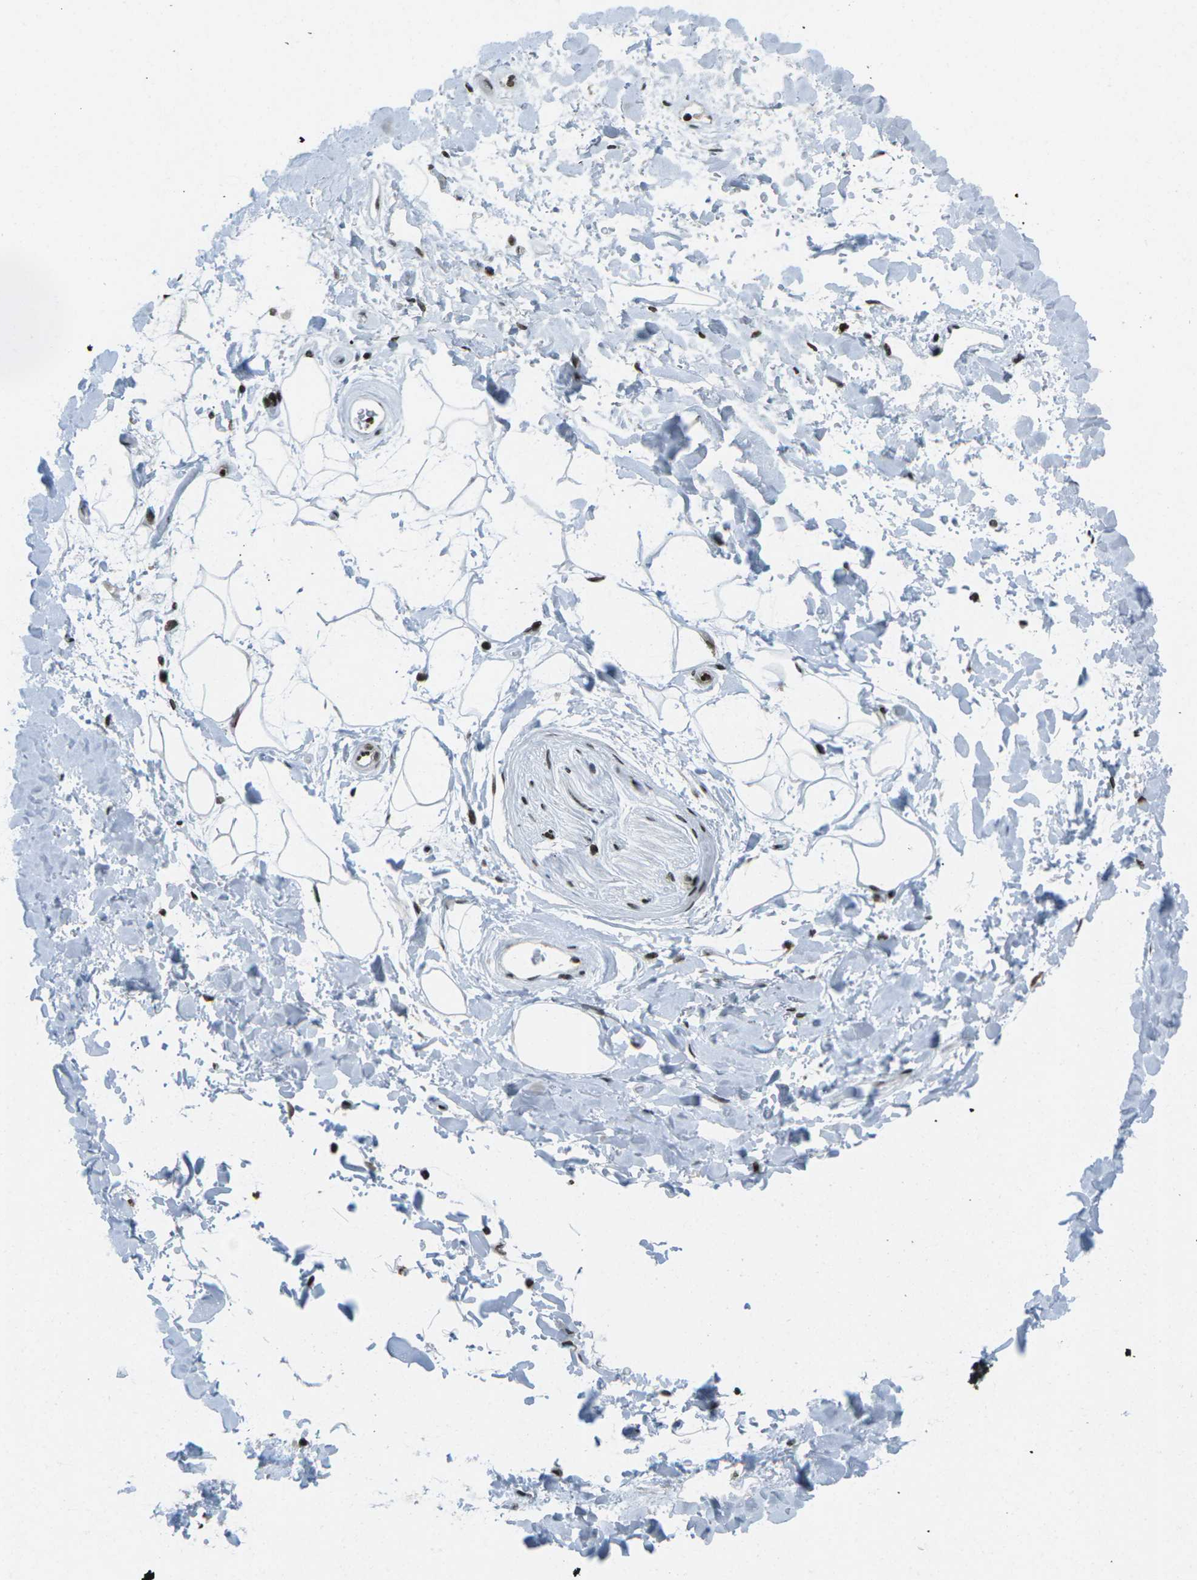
{"staining": {"intensity": "strong", "quantity": ">75%", "location": "nuclear"}, "tissue": "adipose tissue", "cell_type": "Adipocytes", "image_type": "normal", "snomed": [{"axis": "morphology", "description": "Normal tissue, NOS"}, {"axis": "topography", "description": "Soft tissue"}], "caption": "Immunohistochemistry (IHC) staining of unremarkable adipose tissue, which reveals high levels of strong nuclear positivity in about >75% of adipocytes indicating strong nuclear protein expression. The staining was performed using DAB (brown) for protein detection and nuclei were counterstained in hematoxylin (blue).", "gene": "EME1", "patient": {"sex": "male", "age": 72}}